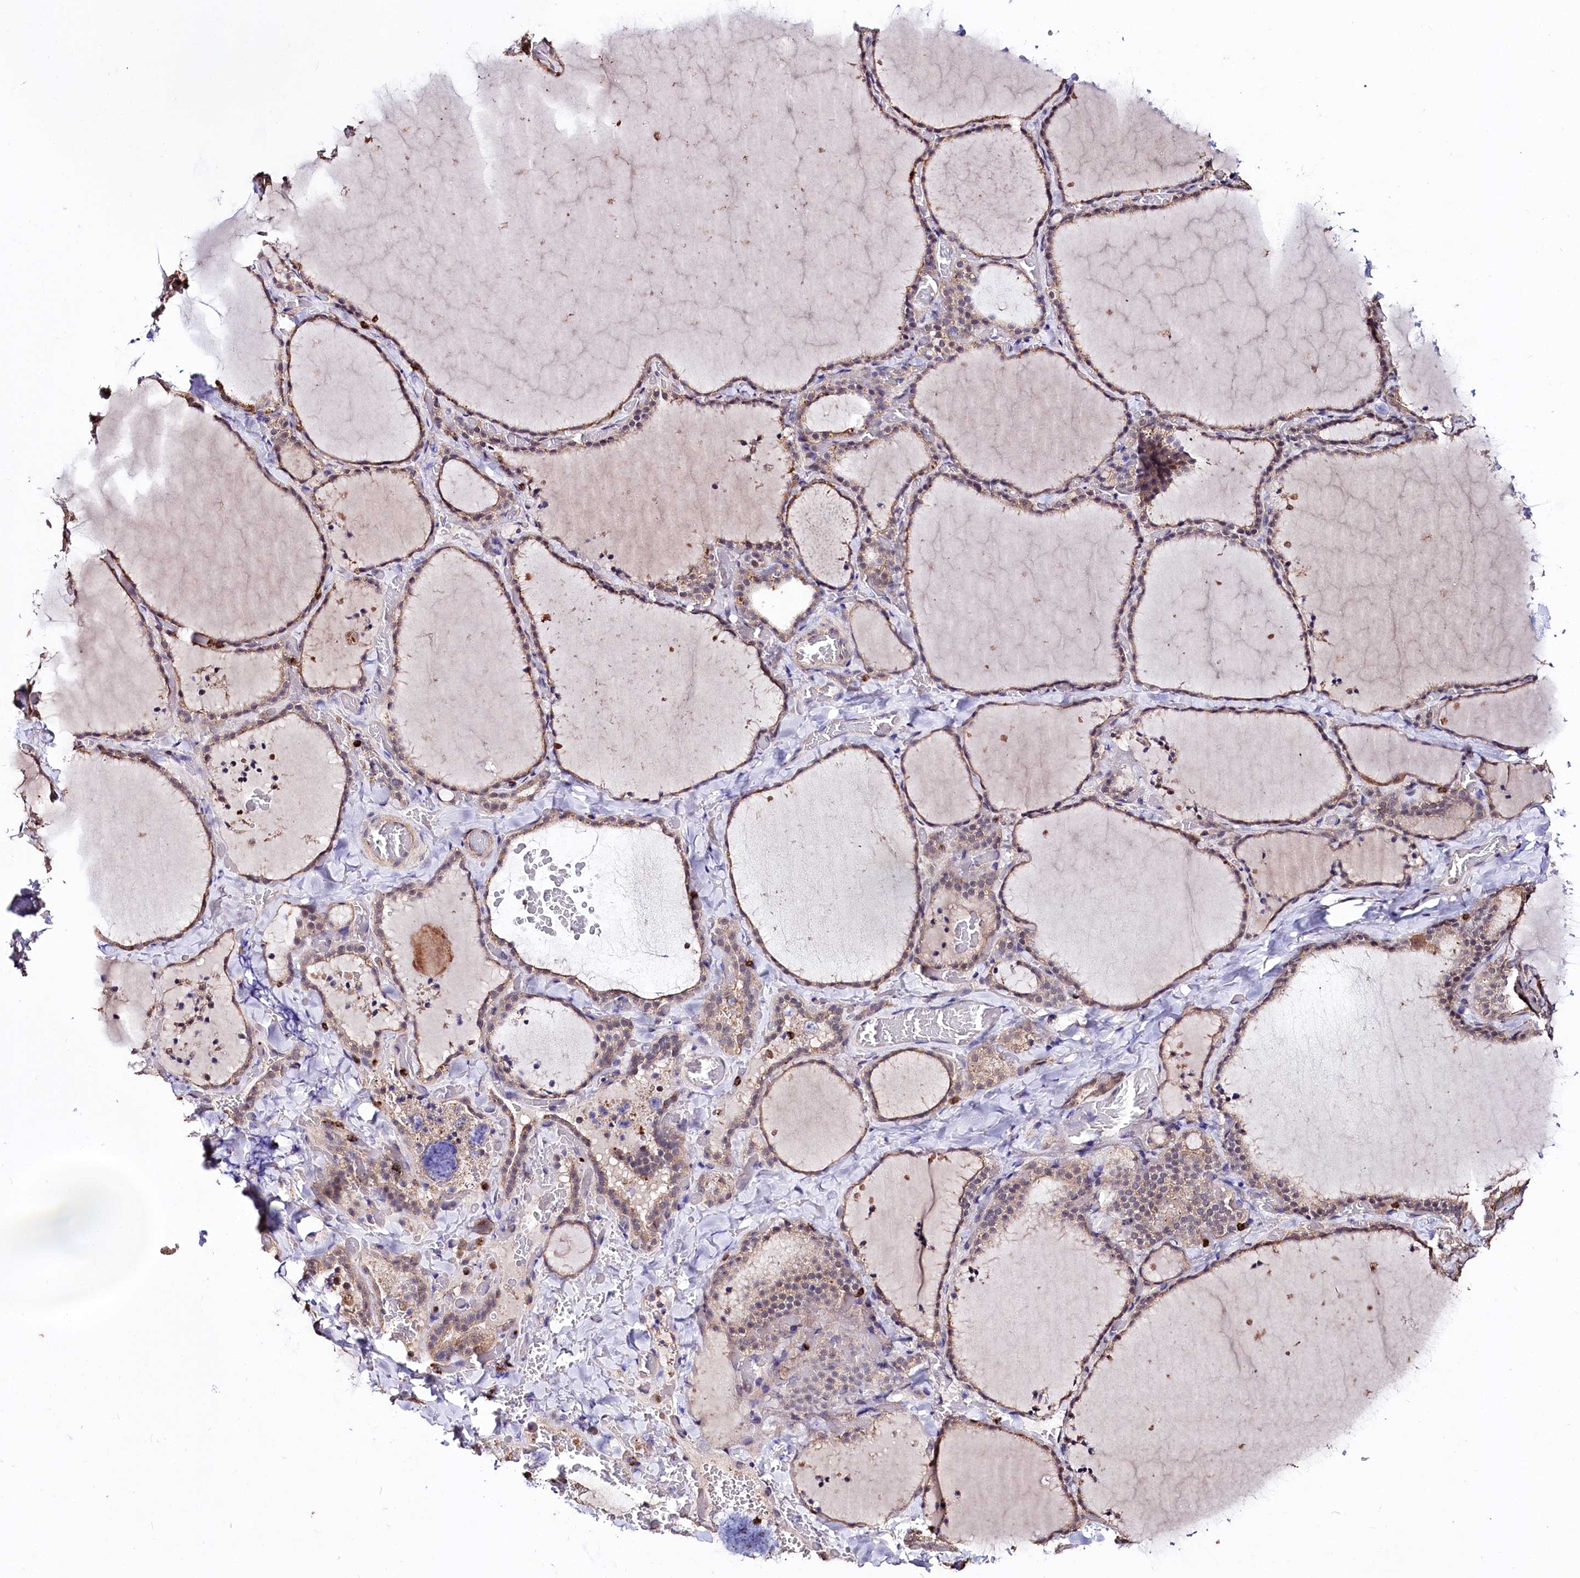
{"staining": {"intensity": "weak", "quantity": "25%-75%", "location": "cytoplasmic/membranous"}, "tissue": "thyroid gland", "cell_type": "Glandular cells", "image_type": "normal", "snomed": [{"axis": "morphology", "description": "Normal tissue, NOS"}, {"axis": "topography", "description": "Thyroid gland"}], "caption": "There is low levels of weak cytoplasmic/membranous expression in glandular cells of benign thyroid gland, as demonstrated by immunohistochemical staining (brown color).", "gene": "KLRB1", "patient": {"sex": "female", "age": 22}}